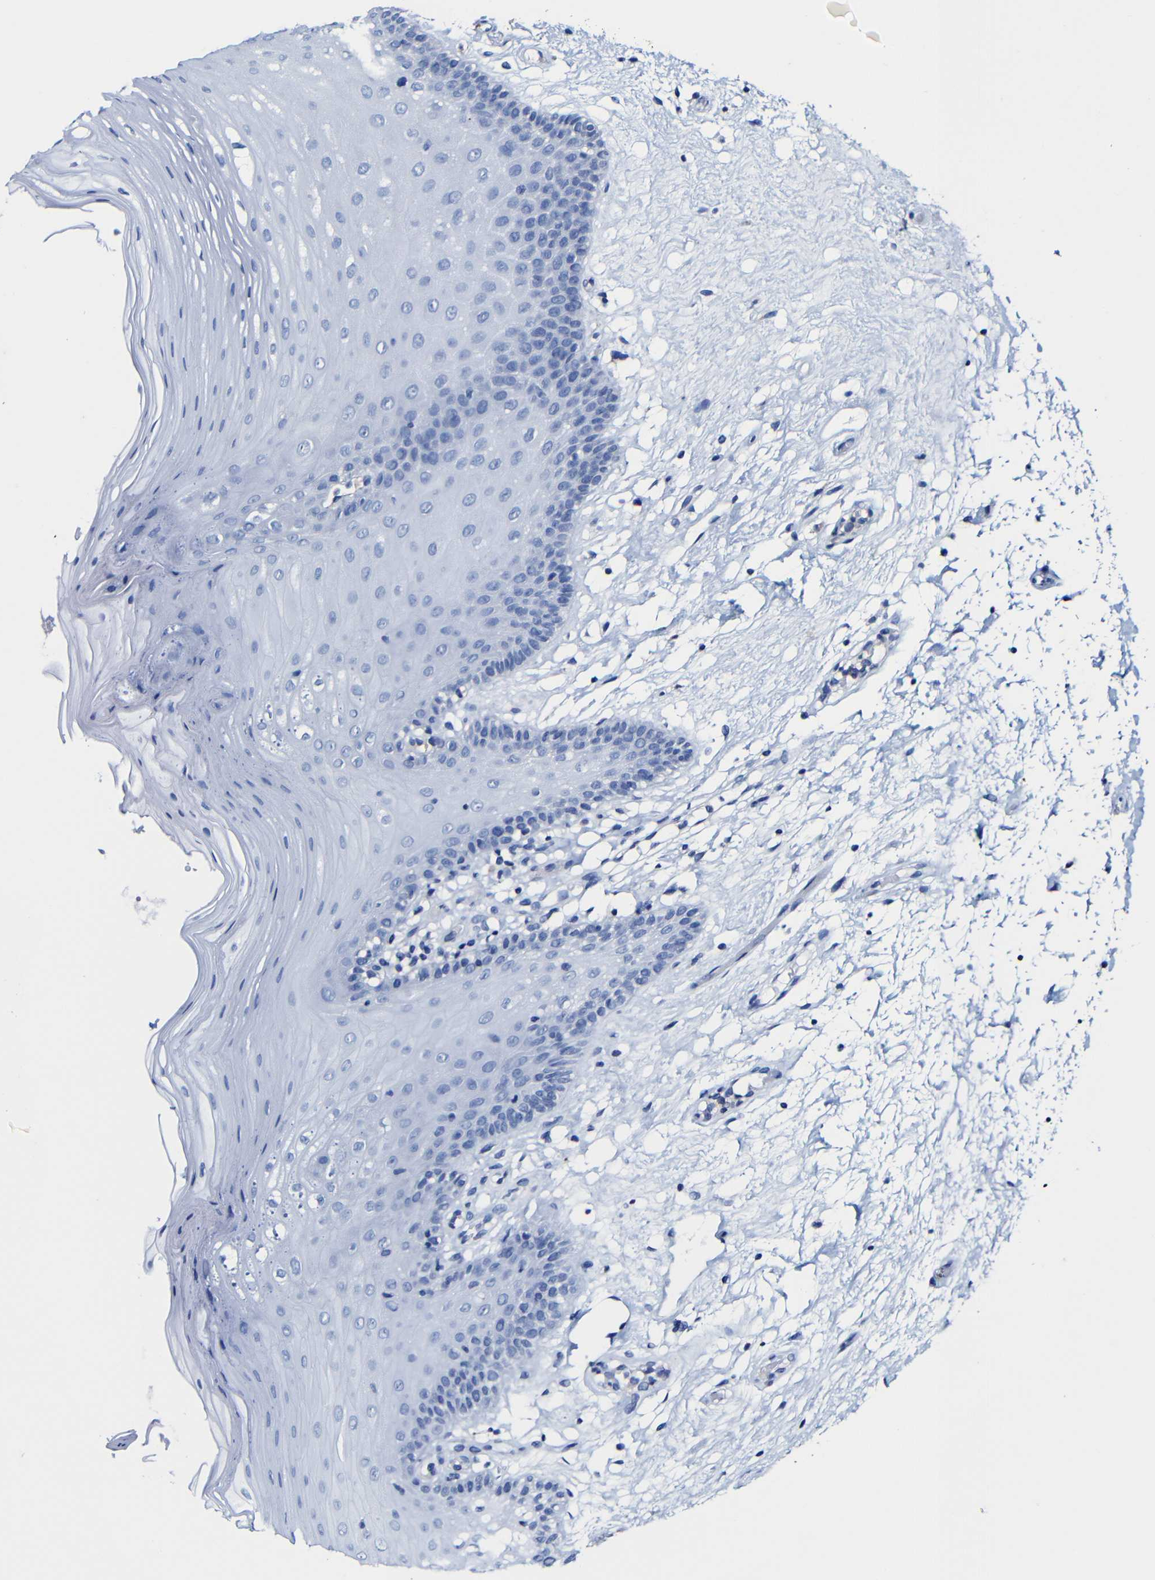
{"staining": {"intensity": "negative", "quantity": "none", "location": "none"}, "tissue": "oral mucosa", "cell_type": "Squamous epithelial cells", "image_type": "normal", "snomed": [{"axis": "morphology", "description": "Normal tissue, NOS"}, {"axis": "morphology", "description": "Squamous cell carcinoma, NOS"}, {"axis": "topography", "description": "Skeletal muscle"}, {"axis": "topography", "description": "Oral tissue"}, {"axis": "topography", "description": "Head-Neck"}], "caption": "Photomicrograph shows no protein staining in squamous epithelial cells of normal oral mucosa.", "gene": "MSN", "patient": {"sex": "male", "age": 71}}